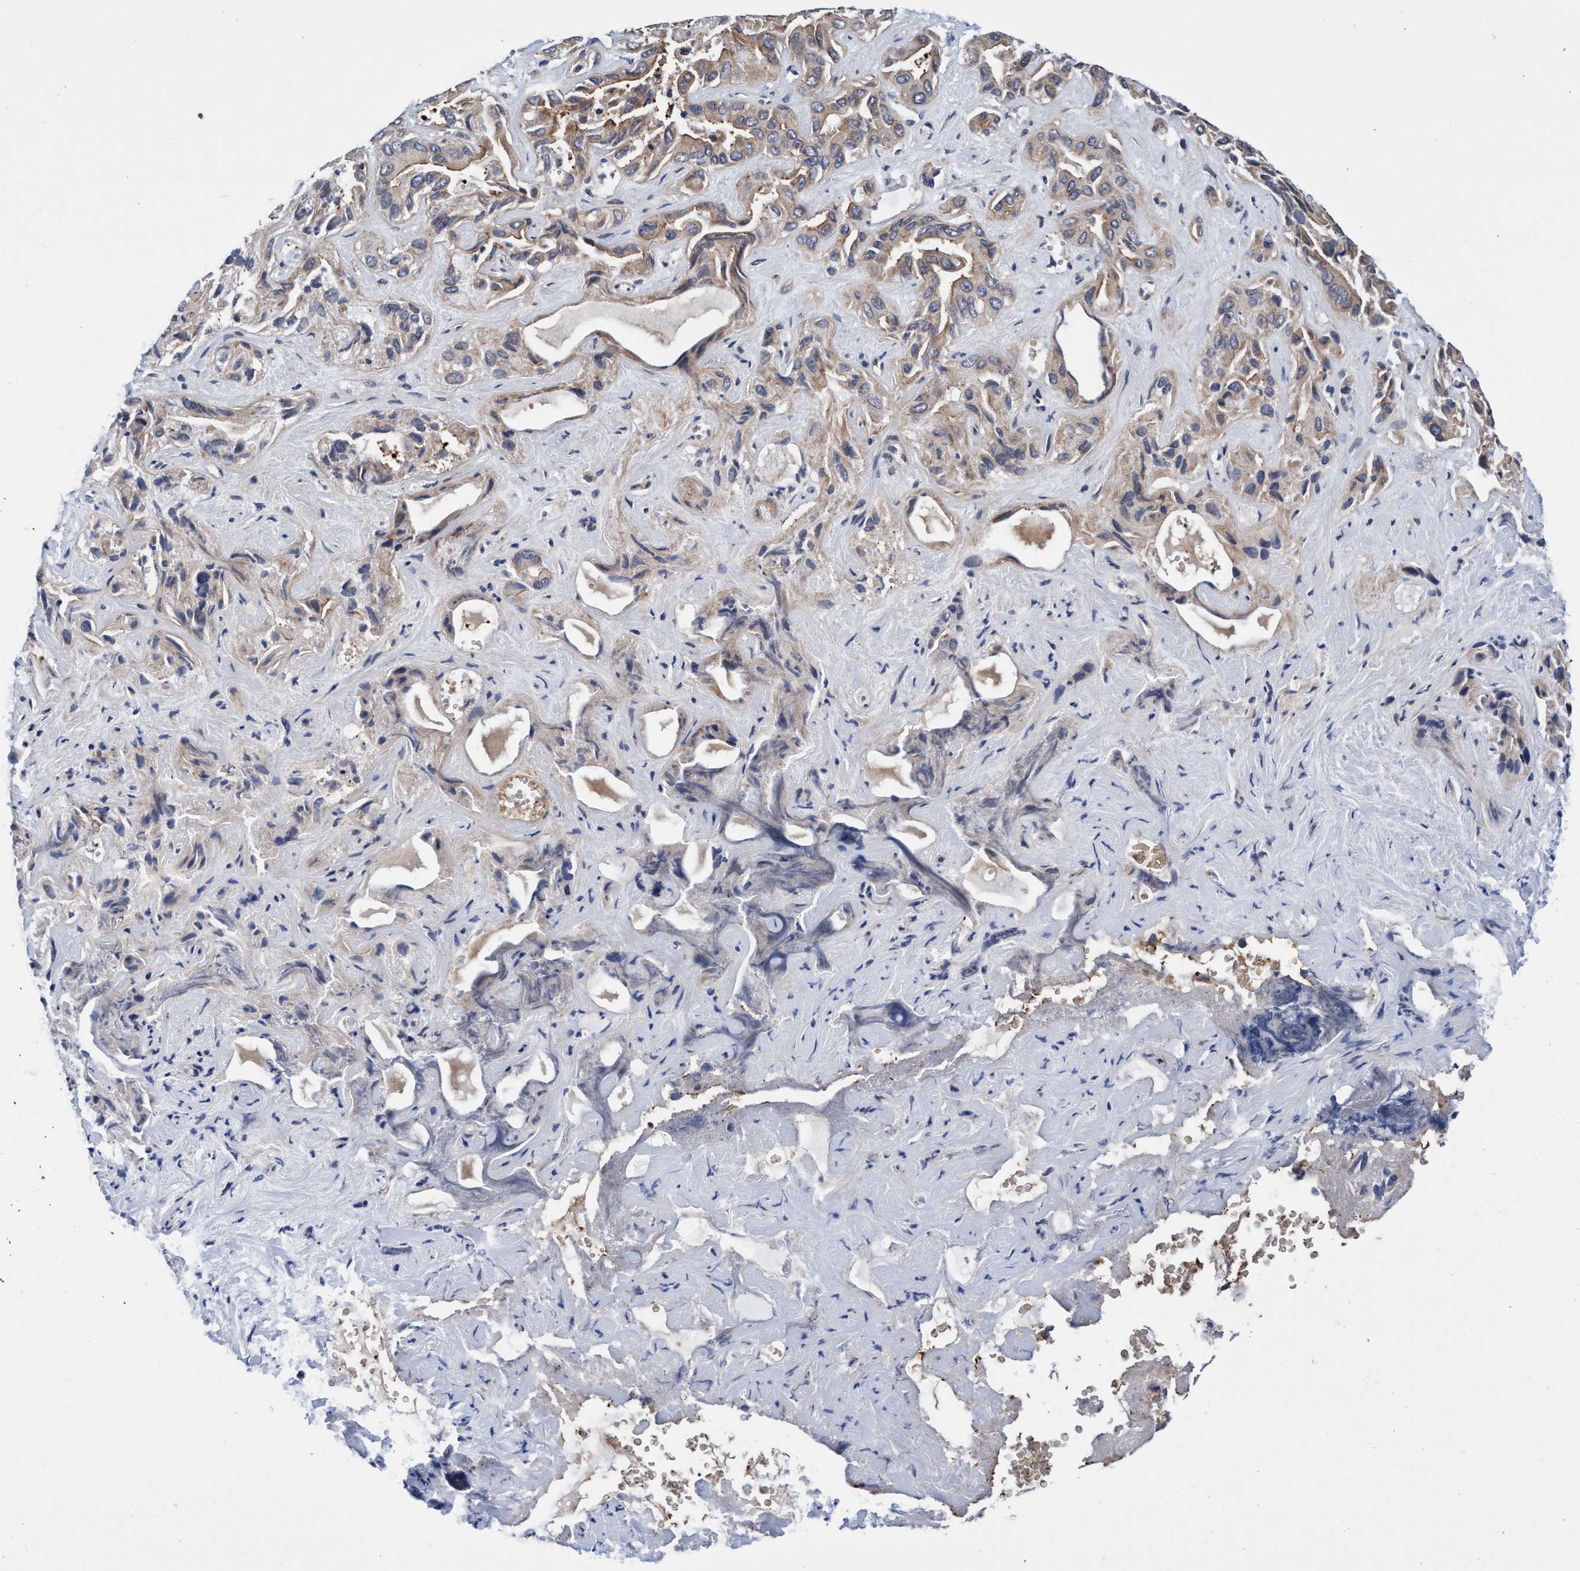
{"staining": {"intensity": "weak", "quantity": "<25%", "location": "cytoplasmic/membranous"}, "tissue": "liver cancer", "cell_type": "Tumor cells", "image_type": "cancer", "snomed": [{"axis": "morphology", "description": "Cholangiocarcinoma"}, {"axis": "topography", "description": "Liver"}], "caption": "This micrograph is of liver cholangiocarcinoma stained with IHC to label a protein in brown with the nuclei are counter-stained blue. There is no staining in tumor cells.", "gene": "MCM3AP", "patient": {"sex": "female", "age": 52}}